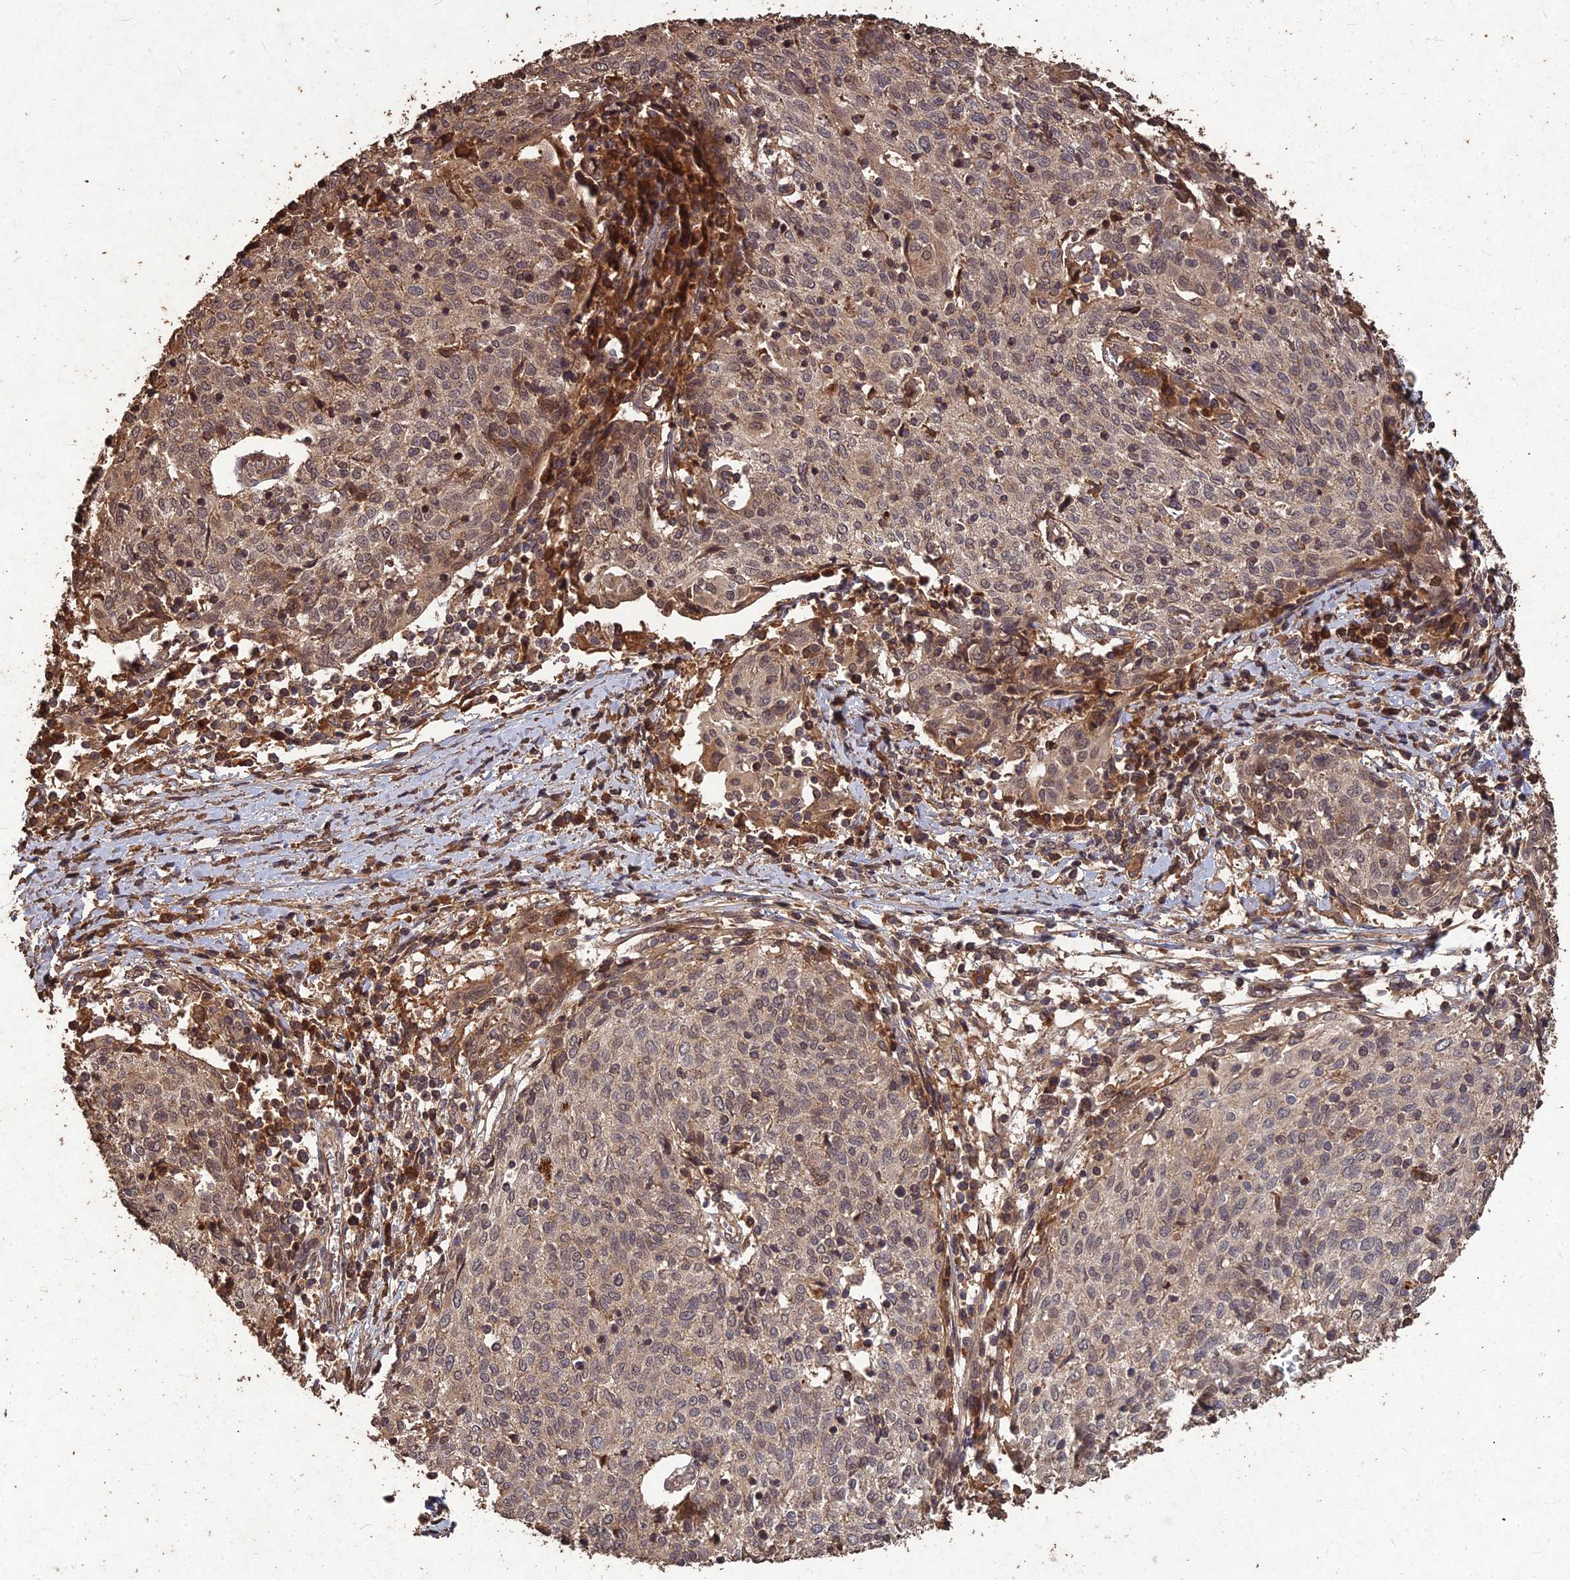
{"staining": {"intensity": "moderate", "quantity": "25%-75%", "location": "cytoplasmic/membranous"}, "tissue": "cervical cancer", "cell_type": "Tumor cells", "image_type": "cancer", "snomed": [{"axis": "morphology", "description": "Squamous cell carcinoma, NOS"}, {"axis": "topography", "description": "Cervix"}], "caption": "Cervical cancer (squamous cell carcinoma) stained with DAB IHC demonstrates medium levels of moderate cytoplasmic/membranous positivity in about 25%-75% of tumor cells.", "gene": "SYMPK", "patient": {"sex": "female", "age": 52}}